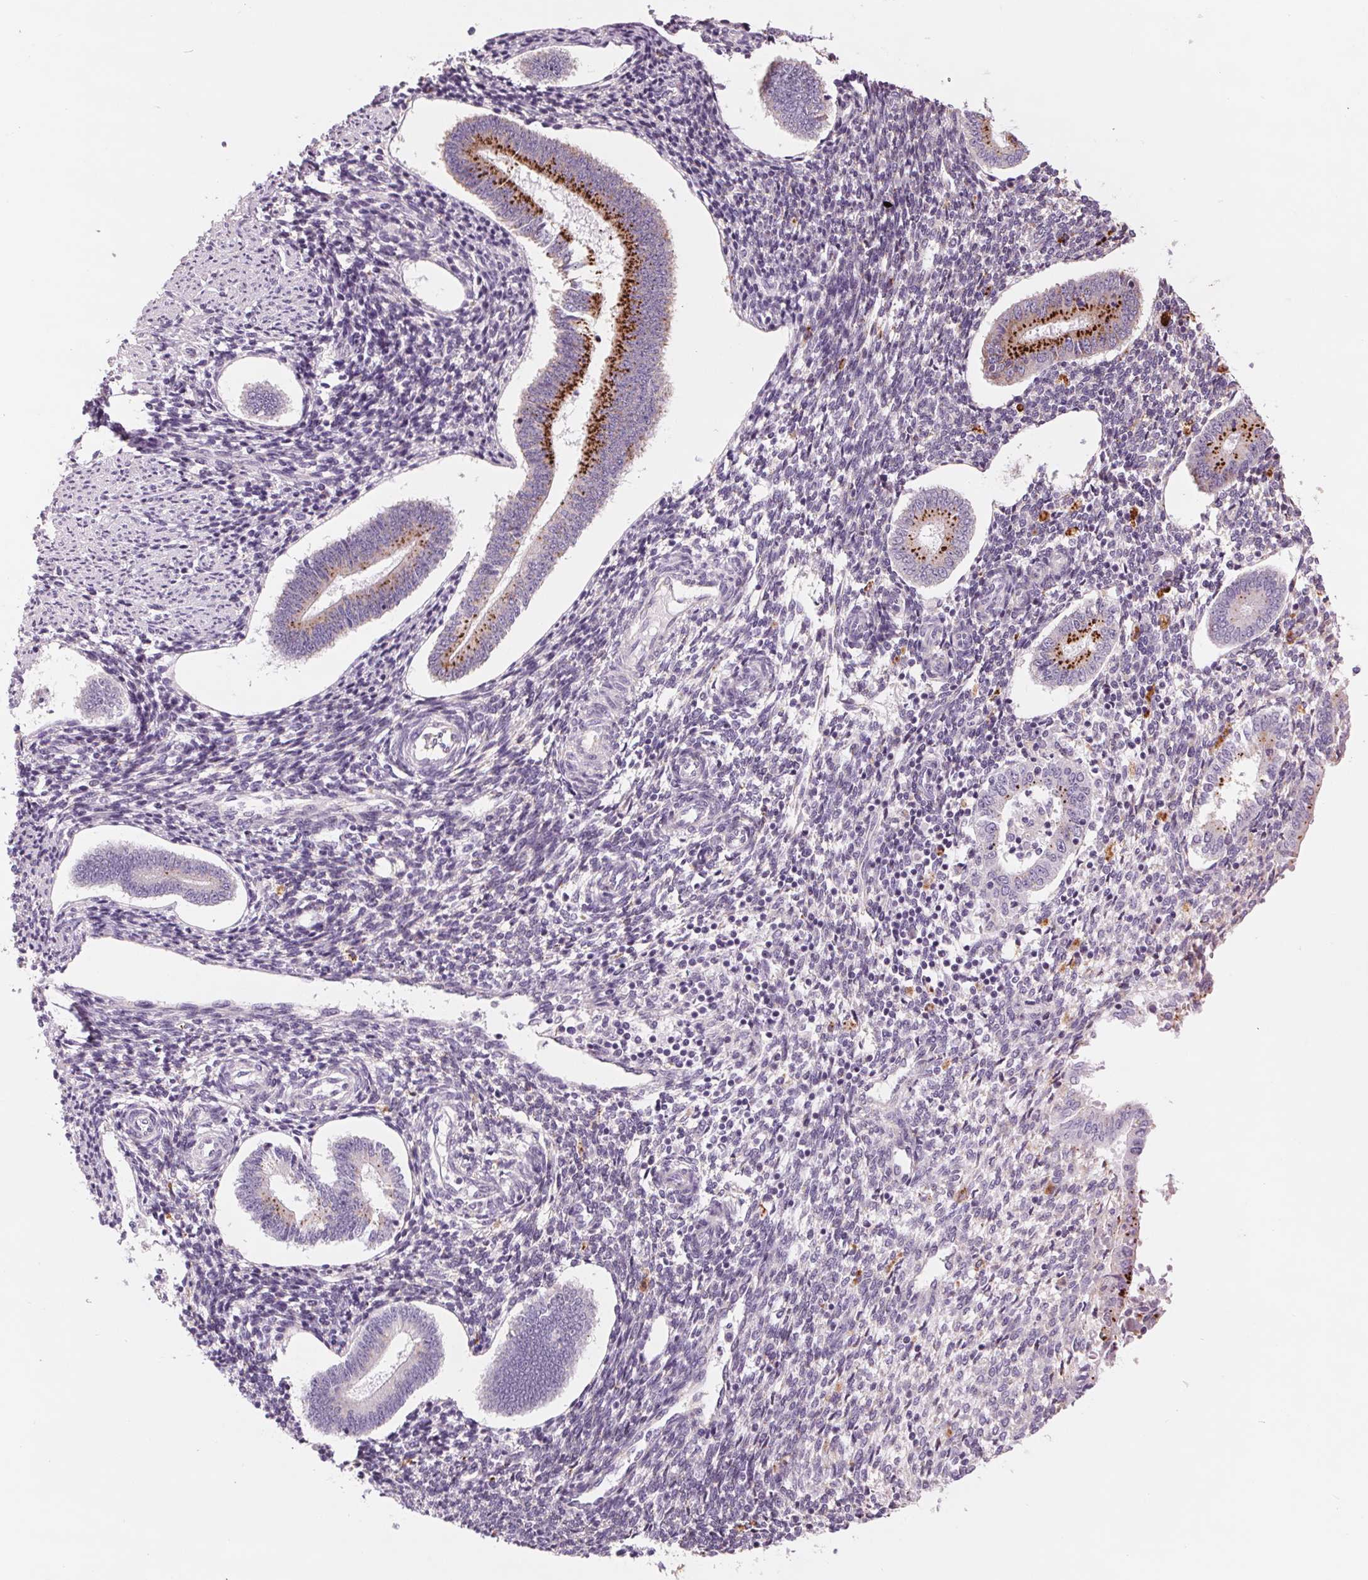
{"staining": {"intensity": "negative", "quantity": "none", "location": "none"}, "tissue": "endometrium", "cell_type": "Cells in endometrial stroma", "image_type": "normal", "snomed": [{"axis": "morphology", "description": "Normal tissue, NOS"}, {"axis": "topography", "description": "Endometrium"}], "caption": "DAB (3,3'-diaminobenzidine) immunohistochemical staining of unremarkable human endometrium reveals no significant staining in cells in endometrial stroma.", "gene": "SAMD5", "patient": {"sex": "female", "age": 40}}